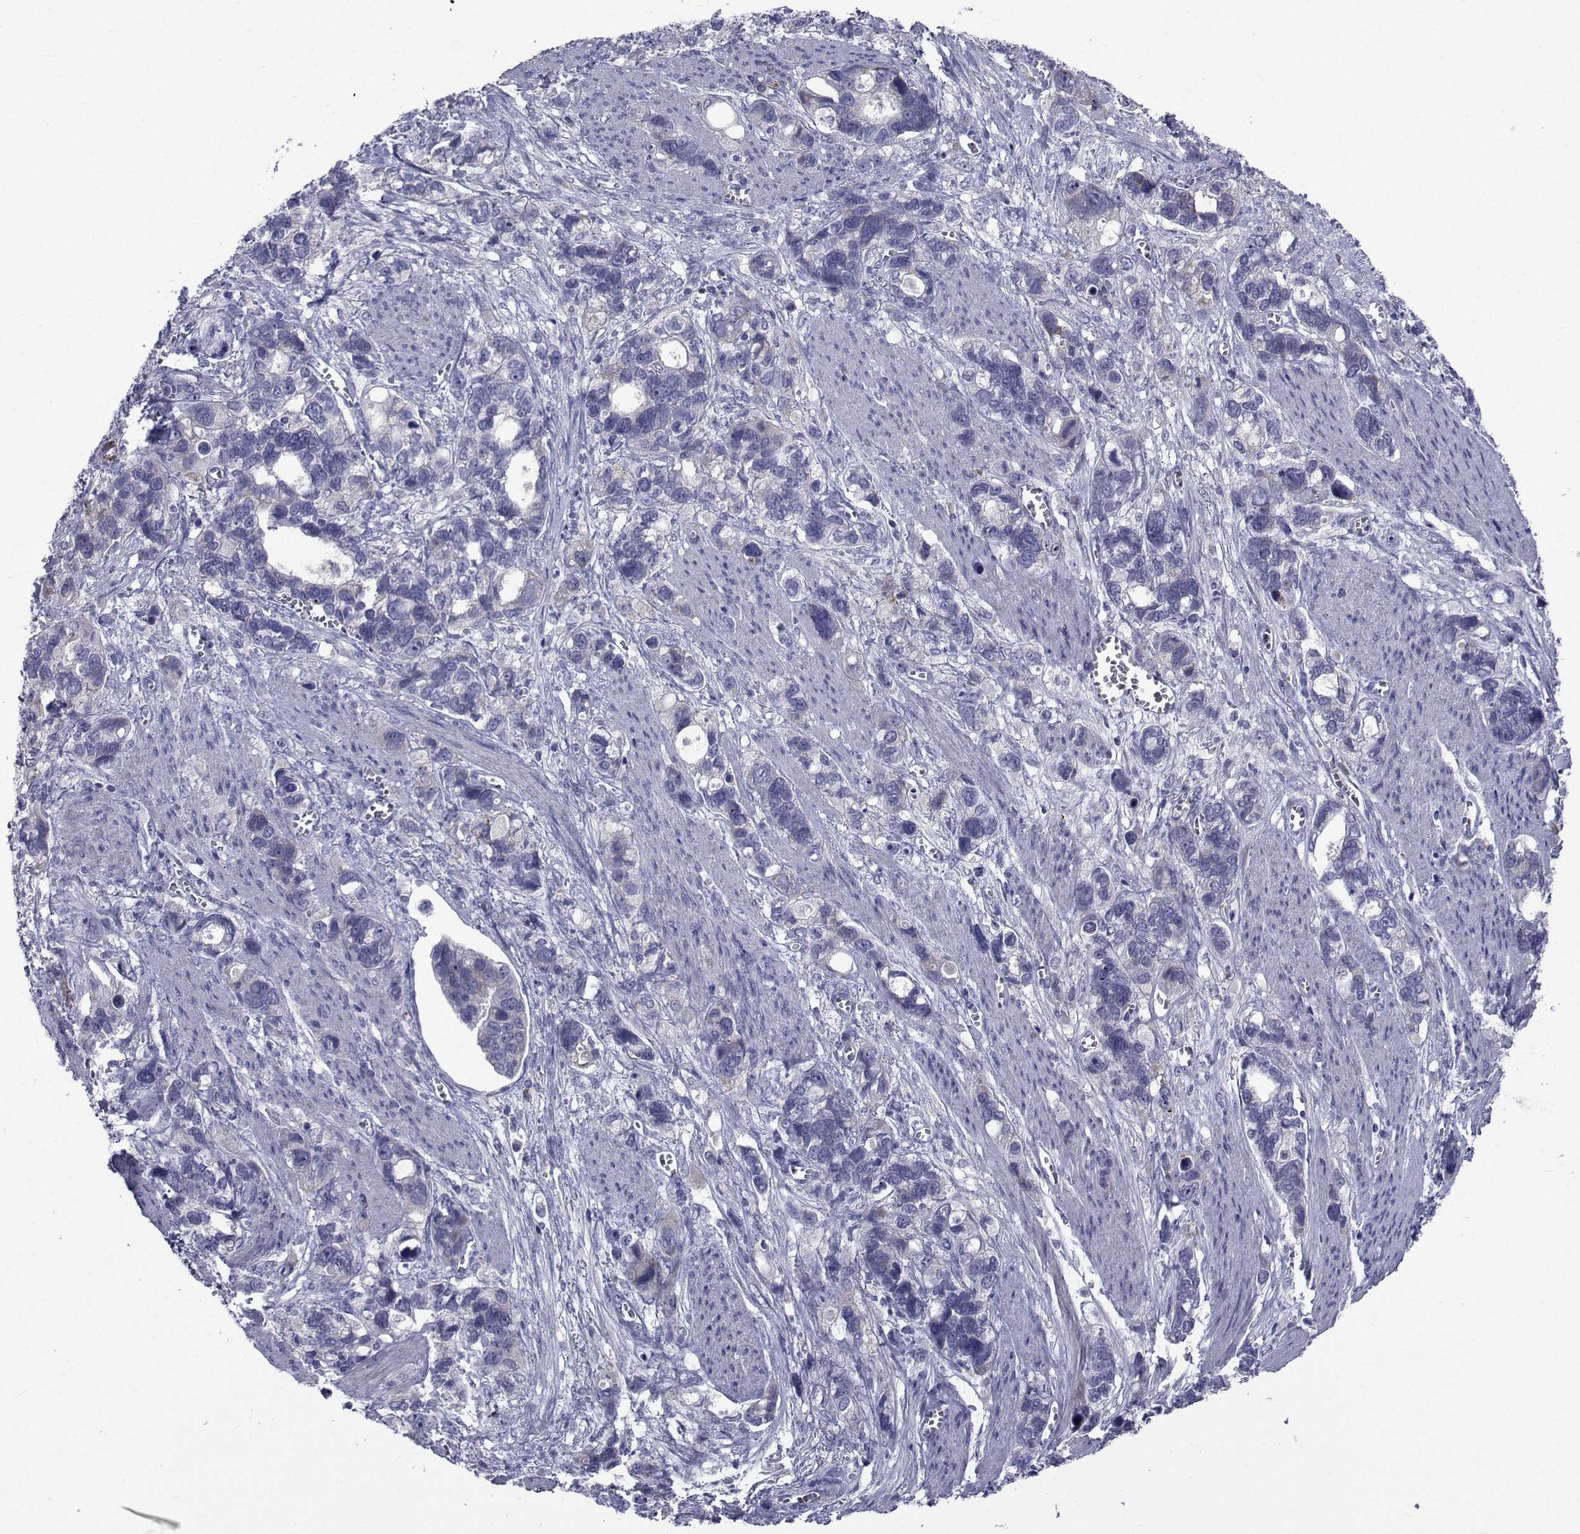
{"staining": {"intensity": "weak", "quantity": "<25%", "location": "cytoplasmic/membranous"}, "tissue": "stomach cancer", "cell_type": "Tumor cells", "image_type": "cancer", "snomed": [{"axis": "morphology", "description": "Adenocarcinoma, NOS"}, {"axis": "topography", "description": "Stomach, upper"}], "caption": "An image of adenocarcinoma (stomach) stained for a protein shows no brown staining in tumor cells.", "gene": "ROPN1", "patient": {"sex": "female", "age": 81}}